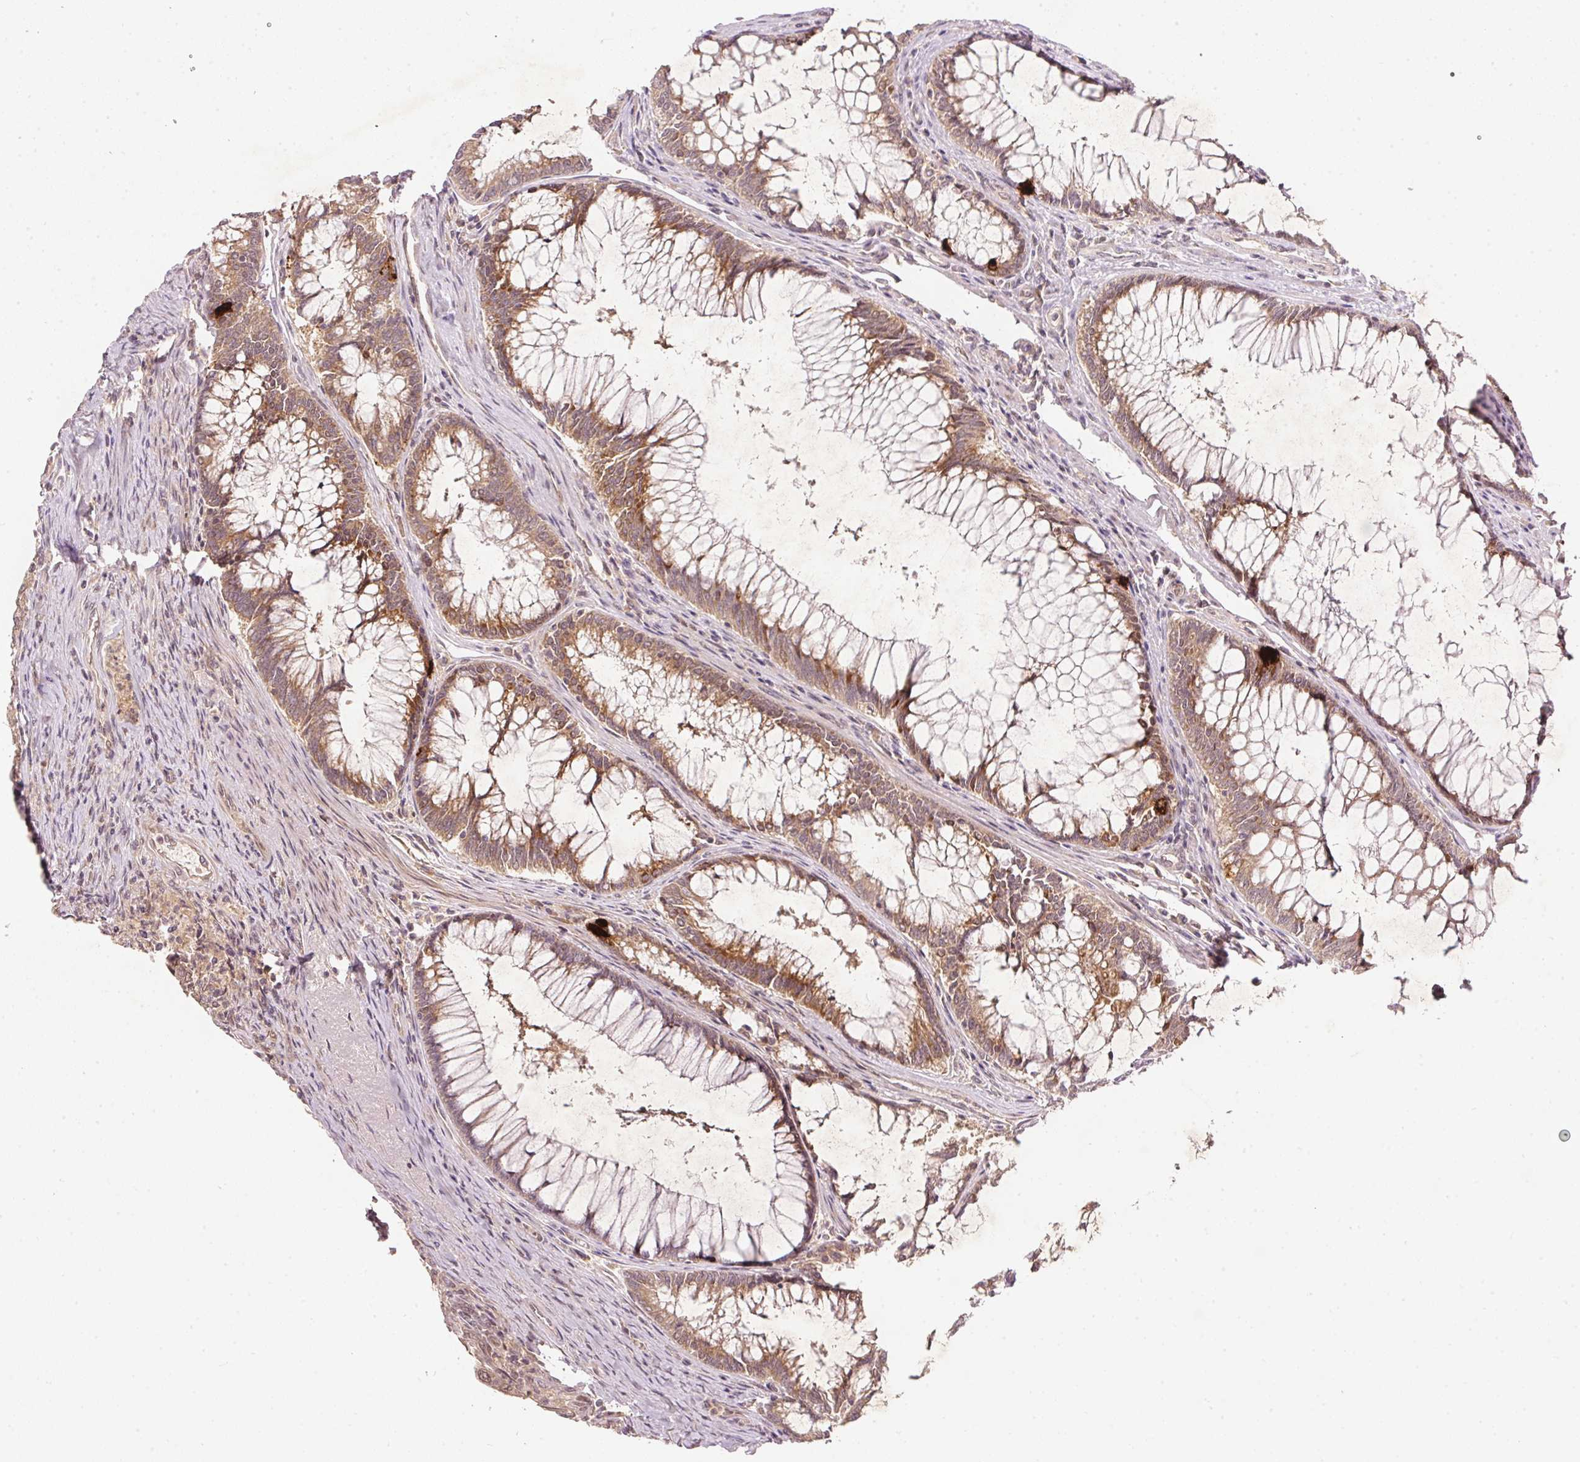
{"staining": {"intensity": "moderate", "quantity": ">75%", "location": "cytoplasmic/membranous"}, "tissue": "colorectal cancer", "cell_type": "Tumor cells", "image_type": "cancer", "snomed": [{"axis": "morphology", "description": "Adenocarcinoma, NOS"}, {"axis": "topography", "description": "Colon"}], "caption": "Approximately >75% of tumor cells in colorectal cancer exhibit moderate cytoplasmic/membranous protein staining as visualized by brown immunohistochemical staining.", "gene": "PCDHB1", "patient": {"sex": "female", "age": 67}}